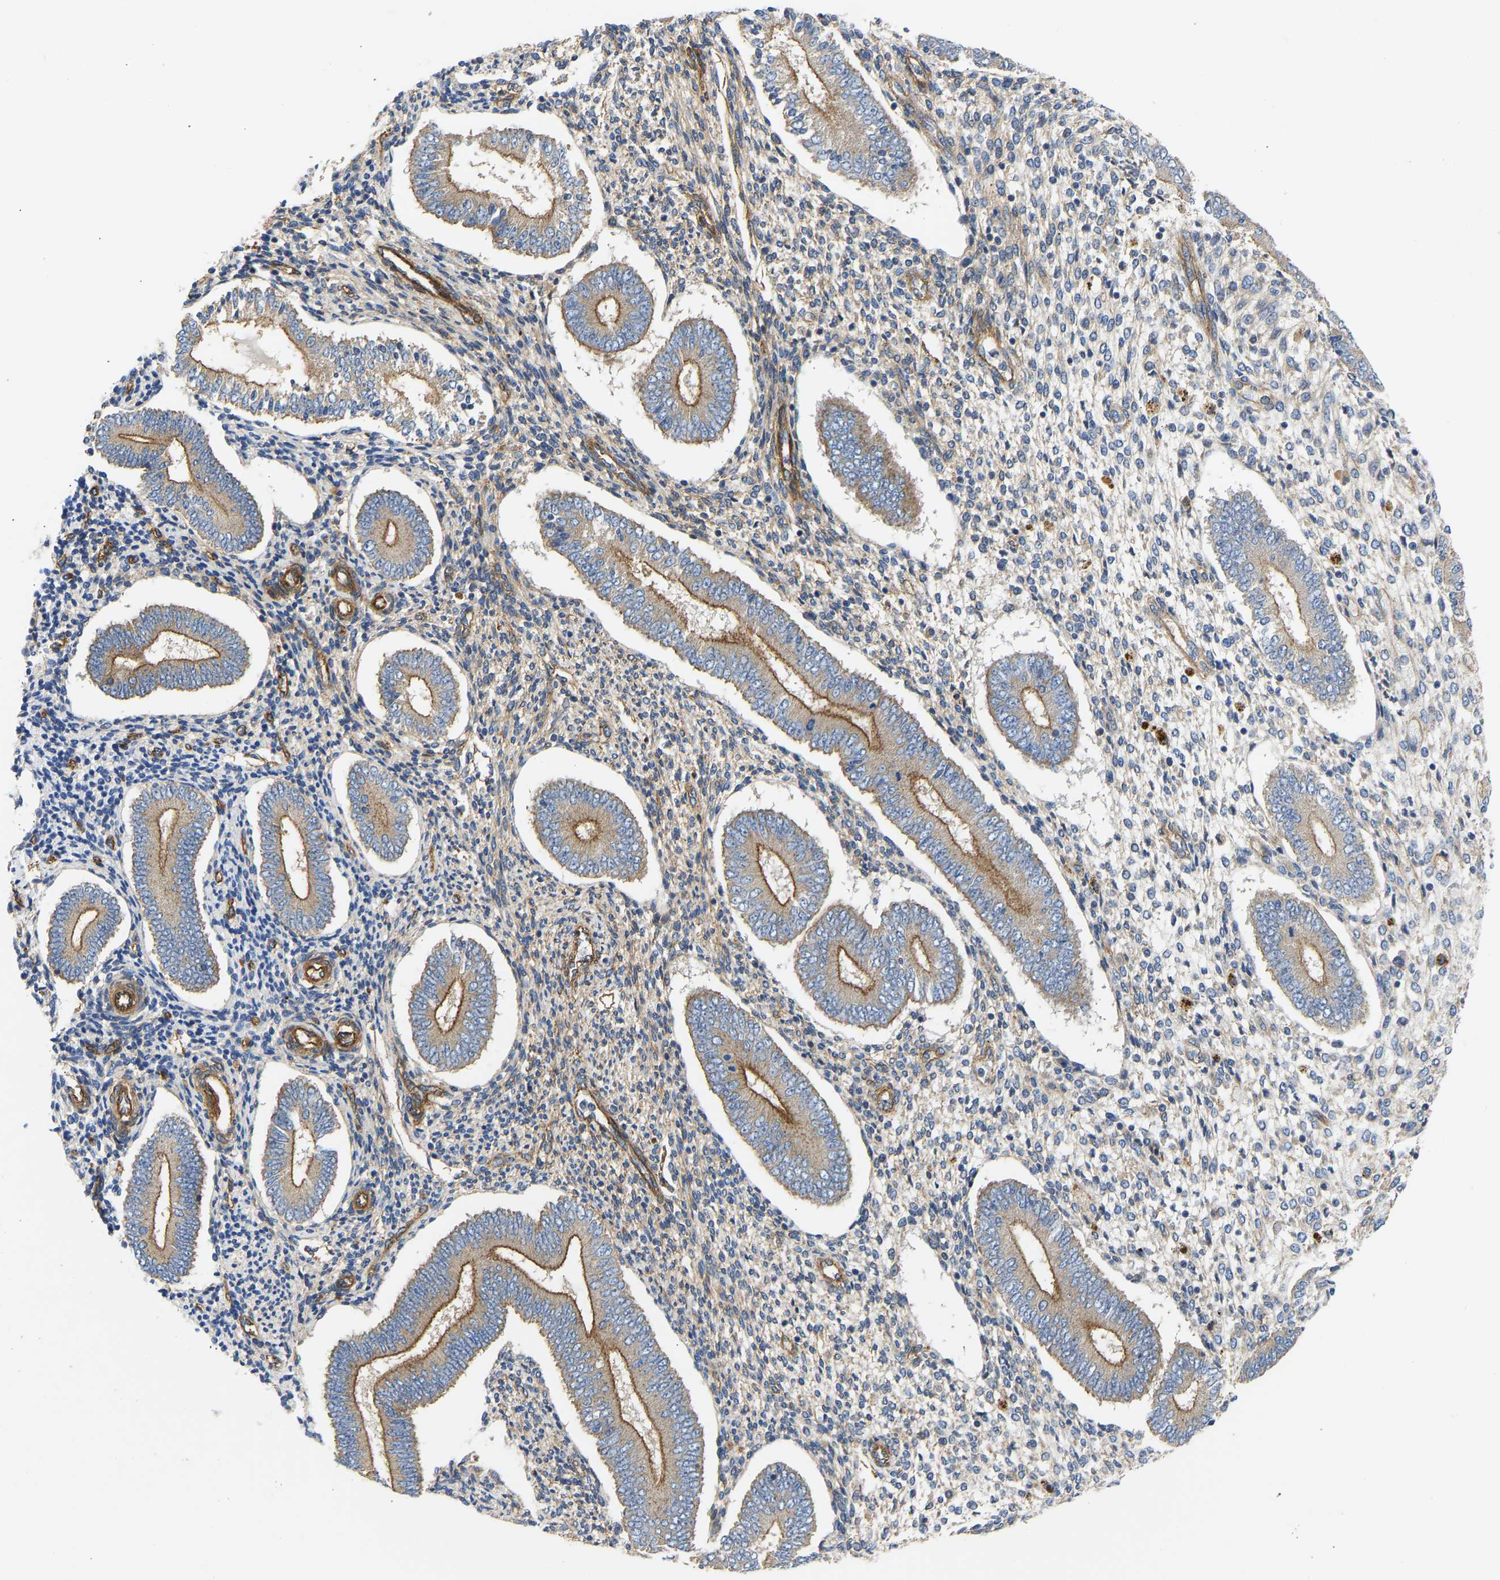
{"staining": {"intensity": "moderate", "quantity": ">75%", "location": "cytoplasmic/membranous"}, "tissue": "endometrium", "cell_type": "Cells in endometrial stroma", "image_type": "normal", "snomed": [{"axis": "morphology", "description": "Normal tissue, NOS"}, {"axis": "topography", "description": "Endometrium"}], "caption": "IHC of normal human endometrium exhibits medium levels of moderate cytoplasmic/membranous staining in about >75% of cells in endometrial stroma. Immunohistochemistry stains the protein in brown and the nuclei are stained blue.", "gene": "MYO1C", "patient": {"sex": "female", "age": 42}}